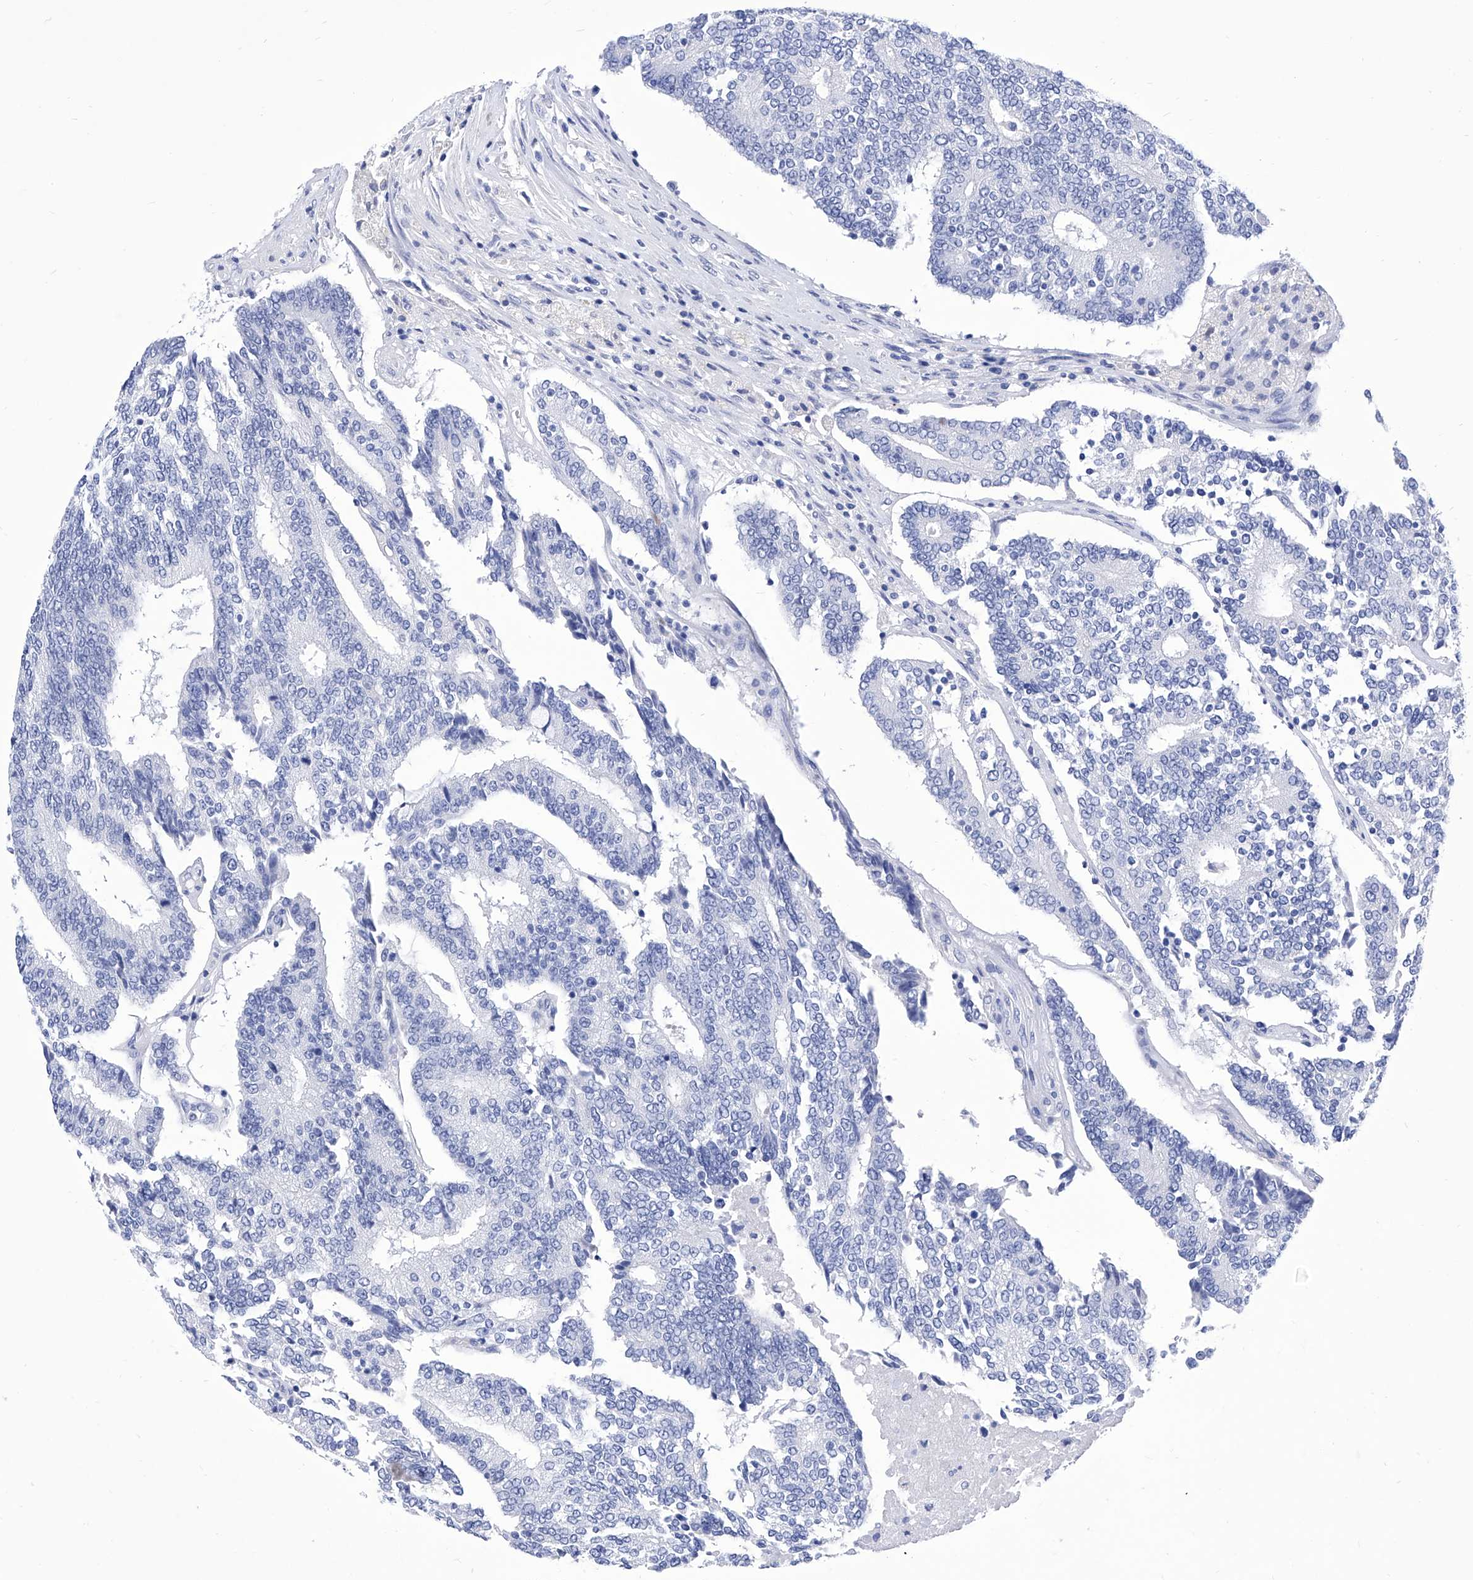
{"staining": {"intensity": "negative", "quantity": "none", "location": "none"}, "tissue": "prostate cancer", "cell_type": "Tumor cells", "image_type": "cancer", "snomed": [{"axis": "morphology", "description": "Normal tissue, NOS"}, {"axis": "morphology", "description": "Adenocarcinoma, High grade"}, {"axis": "topography", "description": "Prostate"}, {"axis": "topography", "description": "Seminal veicle"}], "caption": "Immunohistochemistry of human prostate cancer (high-grade adenocarcinoma) displays no expression in tumor cells. Brightfield microscopy of immunohistochemistry (IHC) stained with DAB (brown) and hematoxylin (blue), captured at high magnification.", "gene": "IFNL2", "patient": {"sex": "male", "age": 55}}